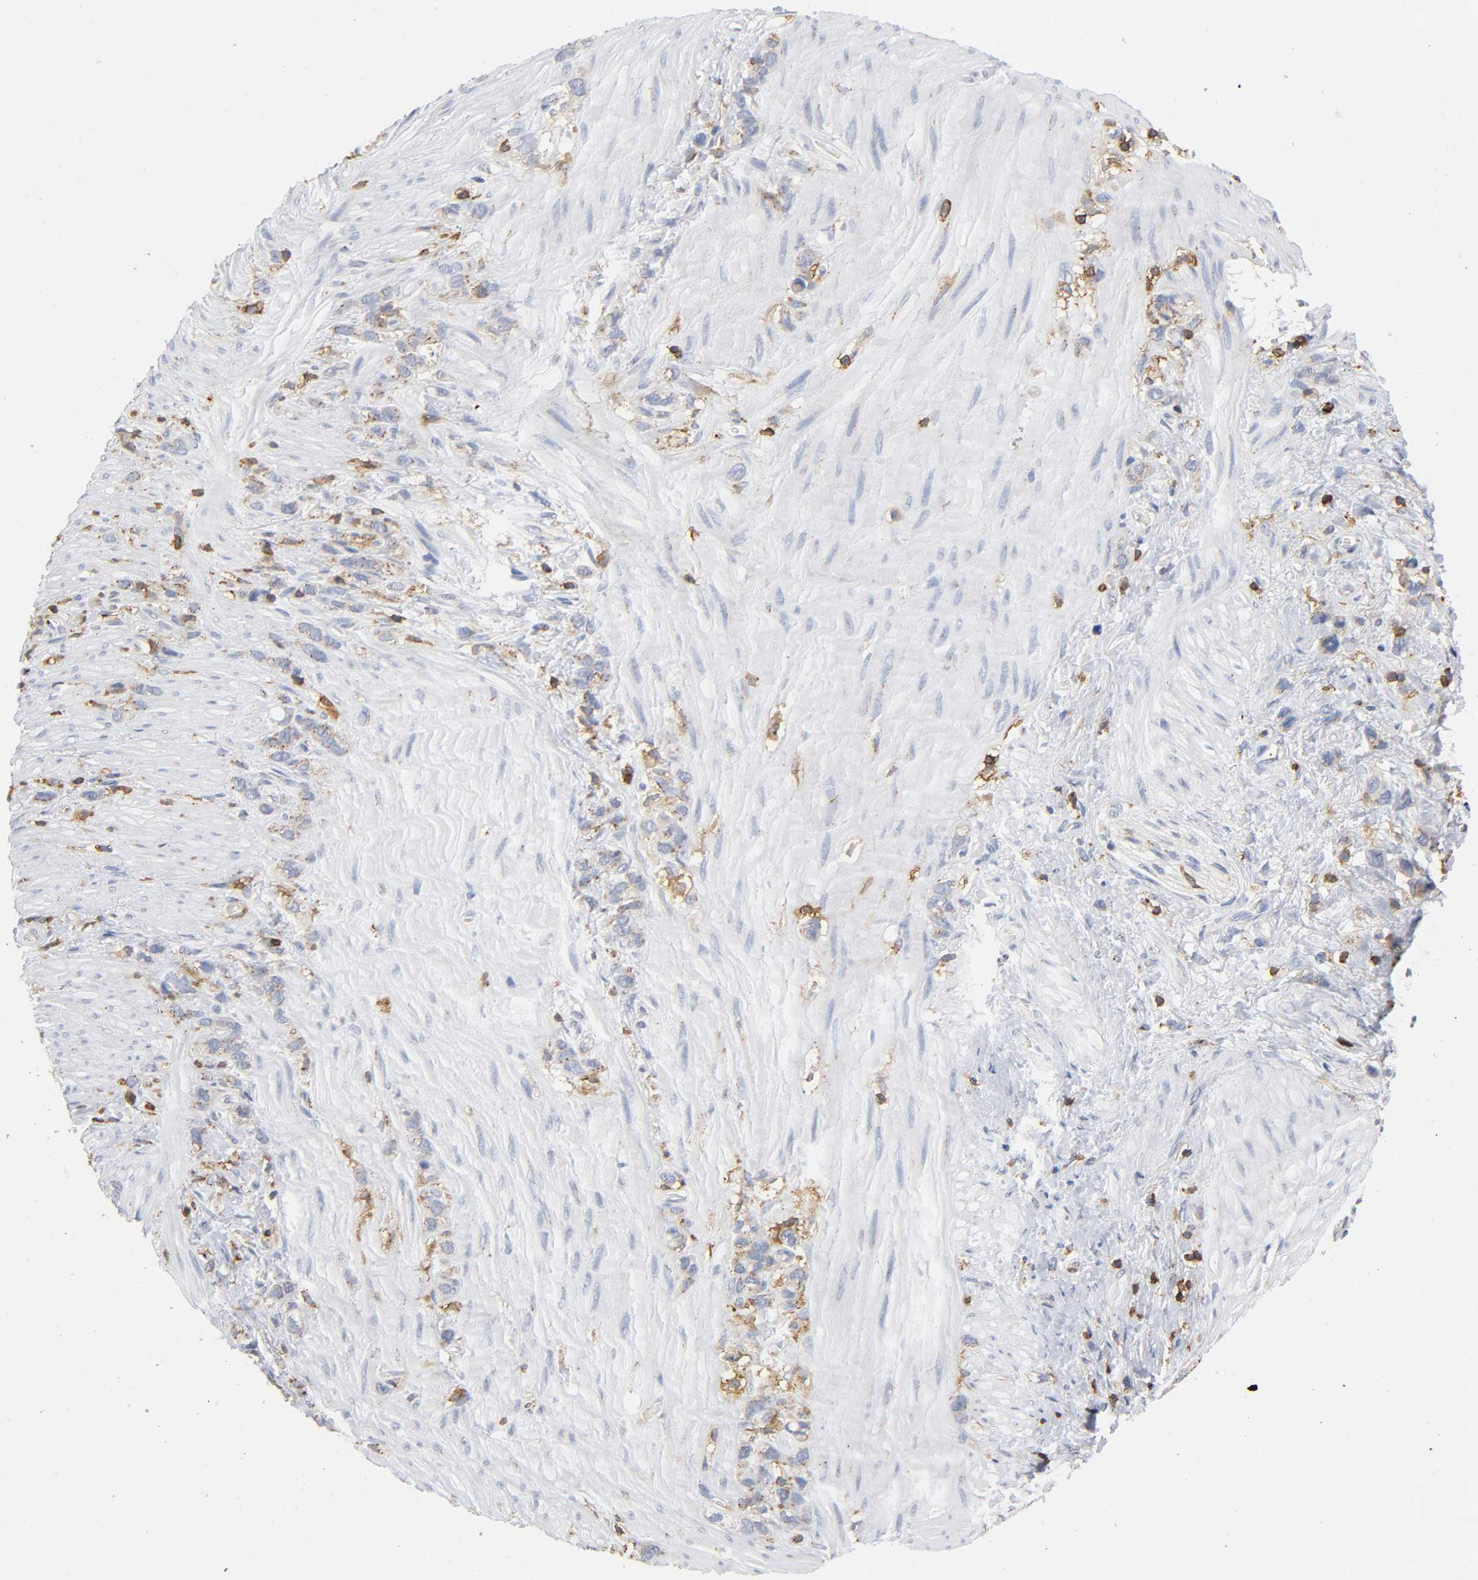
{"staining": {"intensity": "moderate", "quantity": "25%-75%", "location": "cytoplasmic/membranous"}, "tissue": "stomach cancer", "cell_type": "Tumor cells", "image_type": "cancer", "snomed": [{"axis": "morphology", "description": "Normal tissue, NOS"}, {"axis": "morphology", "description": "Adenocarcinoma, NOS"}, {"axis": "morphology", "description": "Adenocarcinoma, High grade"}, {"axis": "topography", "description": "Stomach, upper"}, {"axis": "topography", "description": "Stomach"}], "caption": "There is medium levels of moderate cytoplasmic/membranous expression in tumor cells of adenocarcinoma (stomach), as demonstrated by immunohistochemical staining (brown color).", "gene": "CAPN10", "patient": {"sex": "female", "age": 65}}